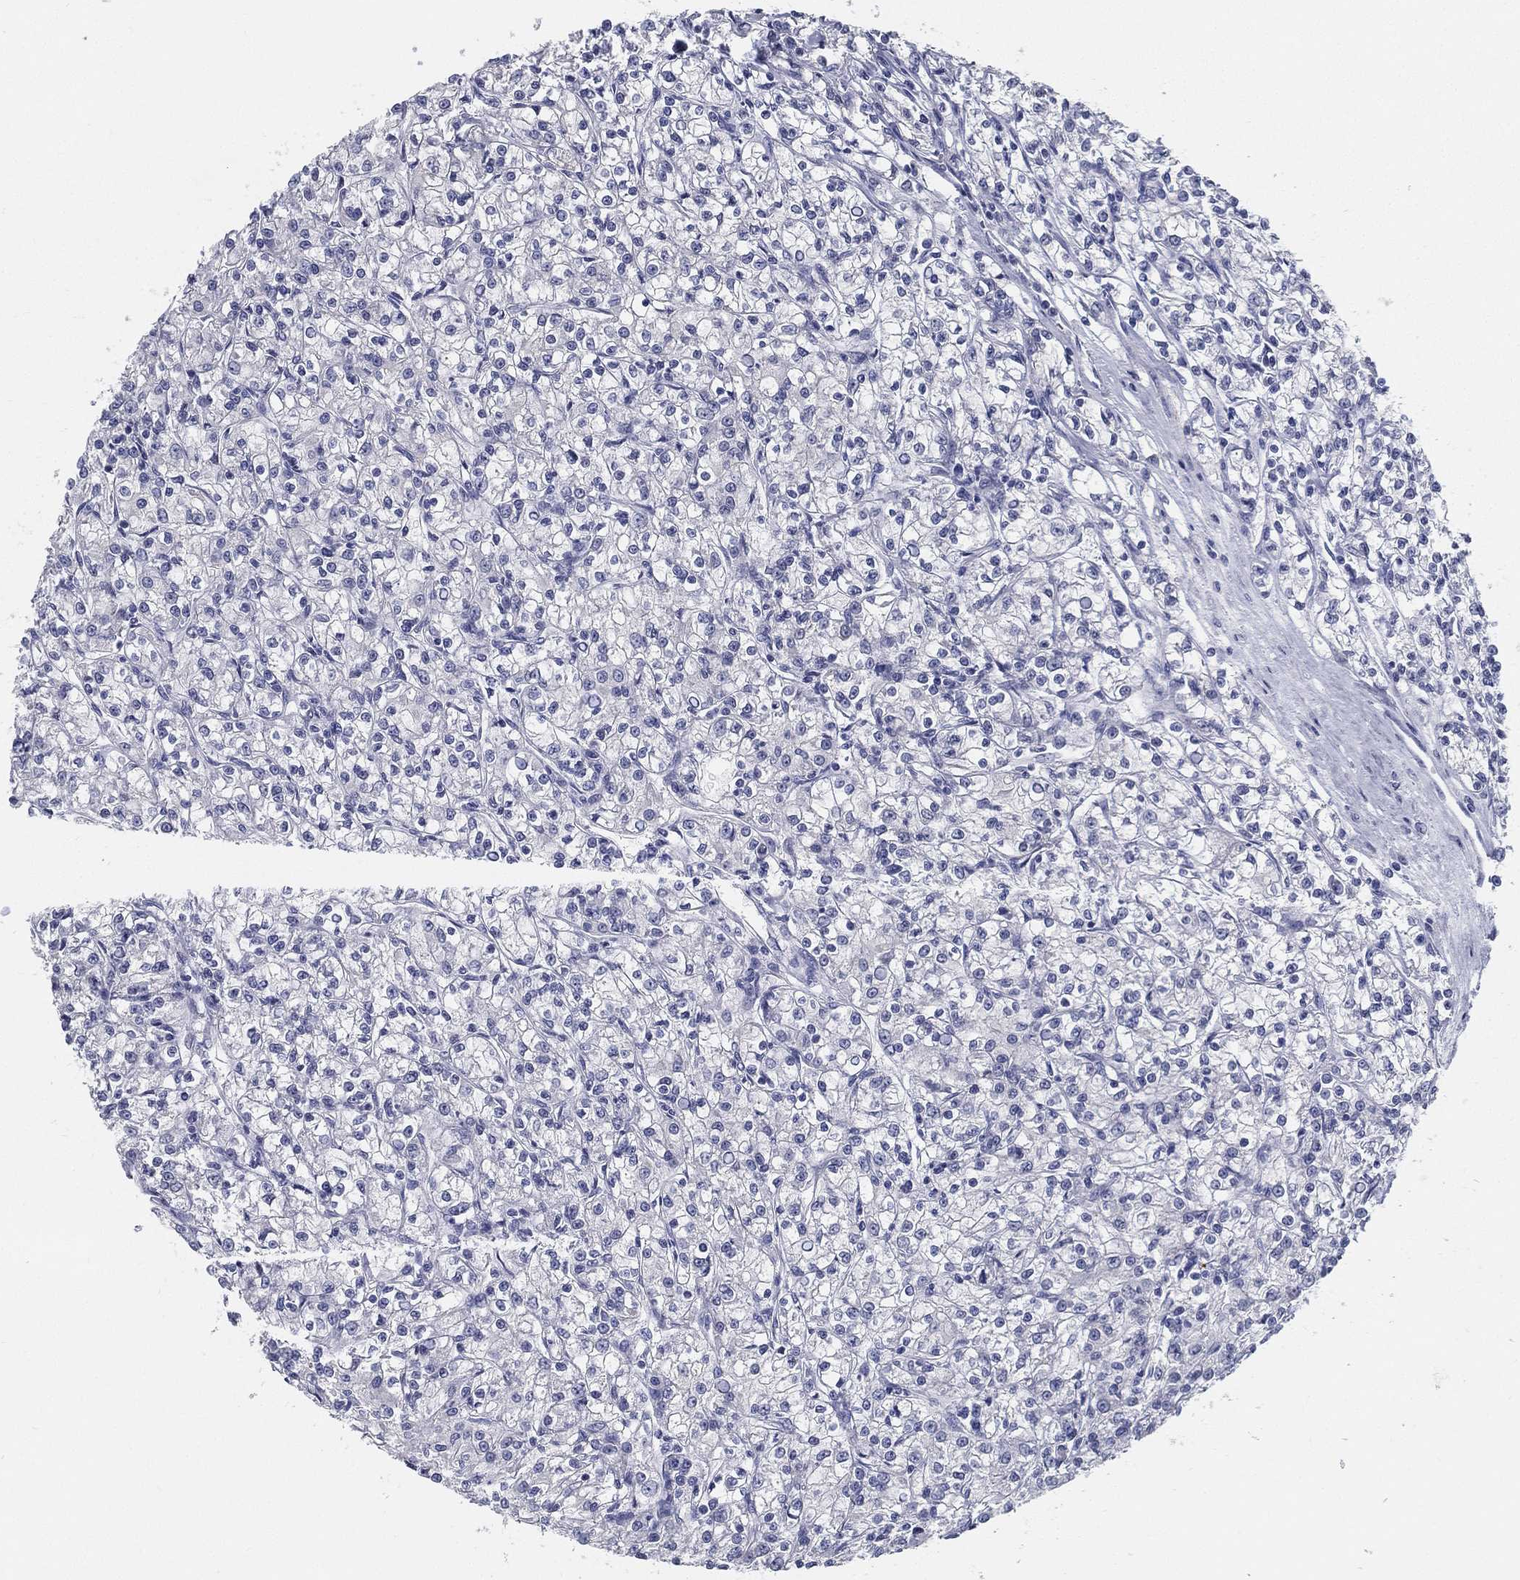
{"staining": {"intensity": "negative", "quantity": "none", "location": "none"}, "tissue": "renal cancer", "cell_type": "Tumor cells", "image_type": "cancer", "snomed": [{"axis": "morphology", "description": "Adenocarcinoma, NOS"}, {"axis": "topography", "description": "Kidney"}], "caption": "Immunohistochemistry of adenocarcinoma (renal) demonstrates no staining in tumor cells.", "gene": "STS", "patient": {"sex": "female", "age": 59}}